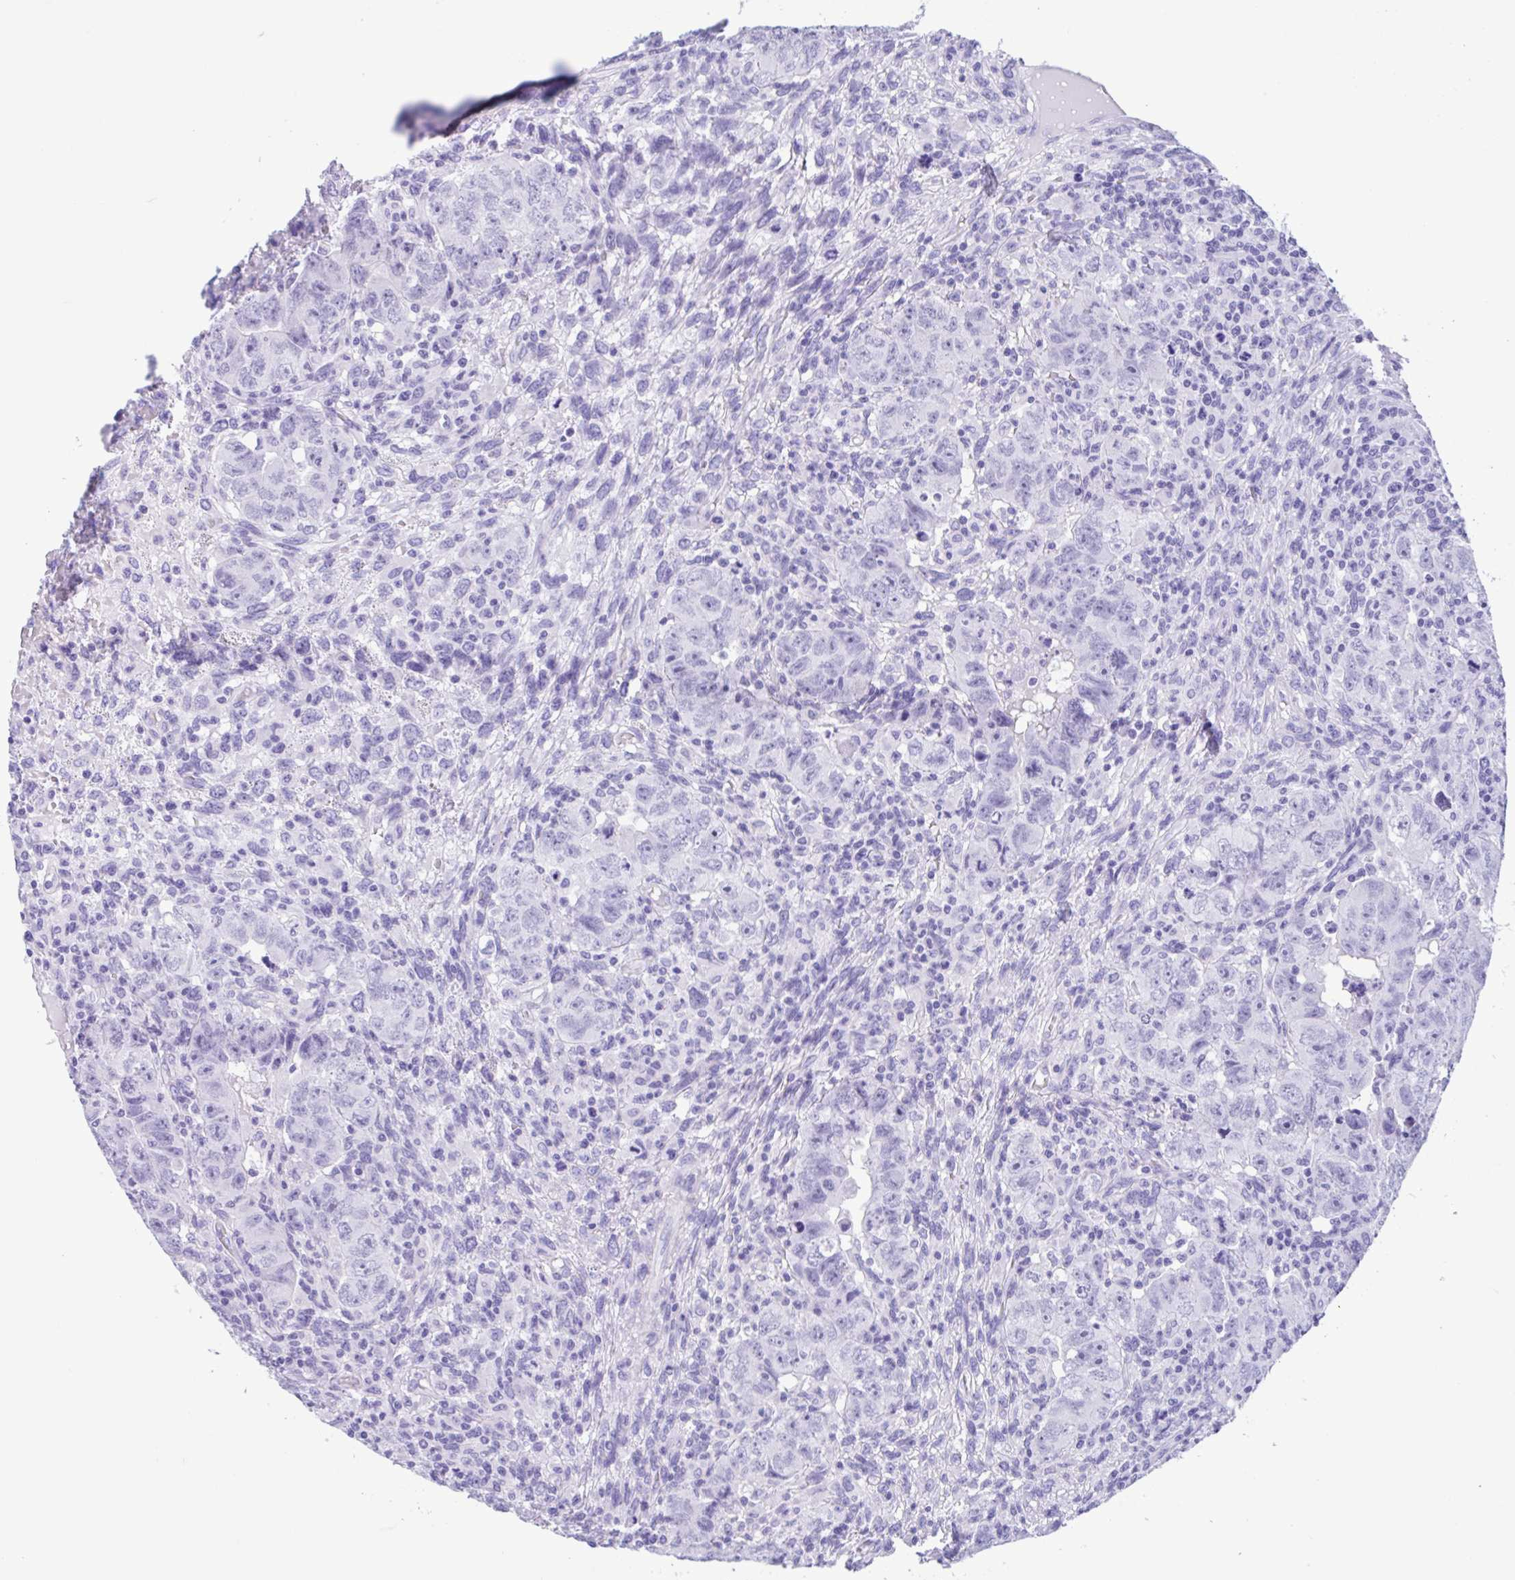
{"staining": {"intensity": "negative", "quantity": "none", "location": "none"}, "tissue": "testis cancer", "cell_type": "Tumor cells", "image_type": "cancer", "snomed": [{"axis": "morphology", "description": "Carcinoma, Embryonal, NOS"}, {"axis": "topography", "description": "Testis"}], "caption": "Immunohistochemistry (IHC) of human testis embryonal carcinoma displays no positivity in tumor cells.", "gene": "IAPP", "patient": {"sex": "male", "age": 24}}